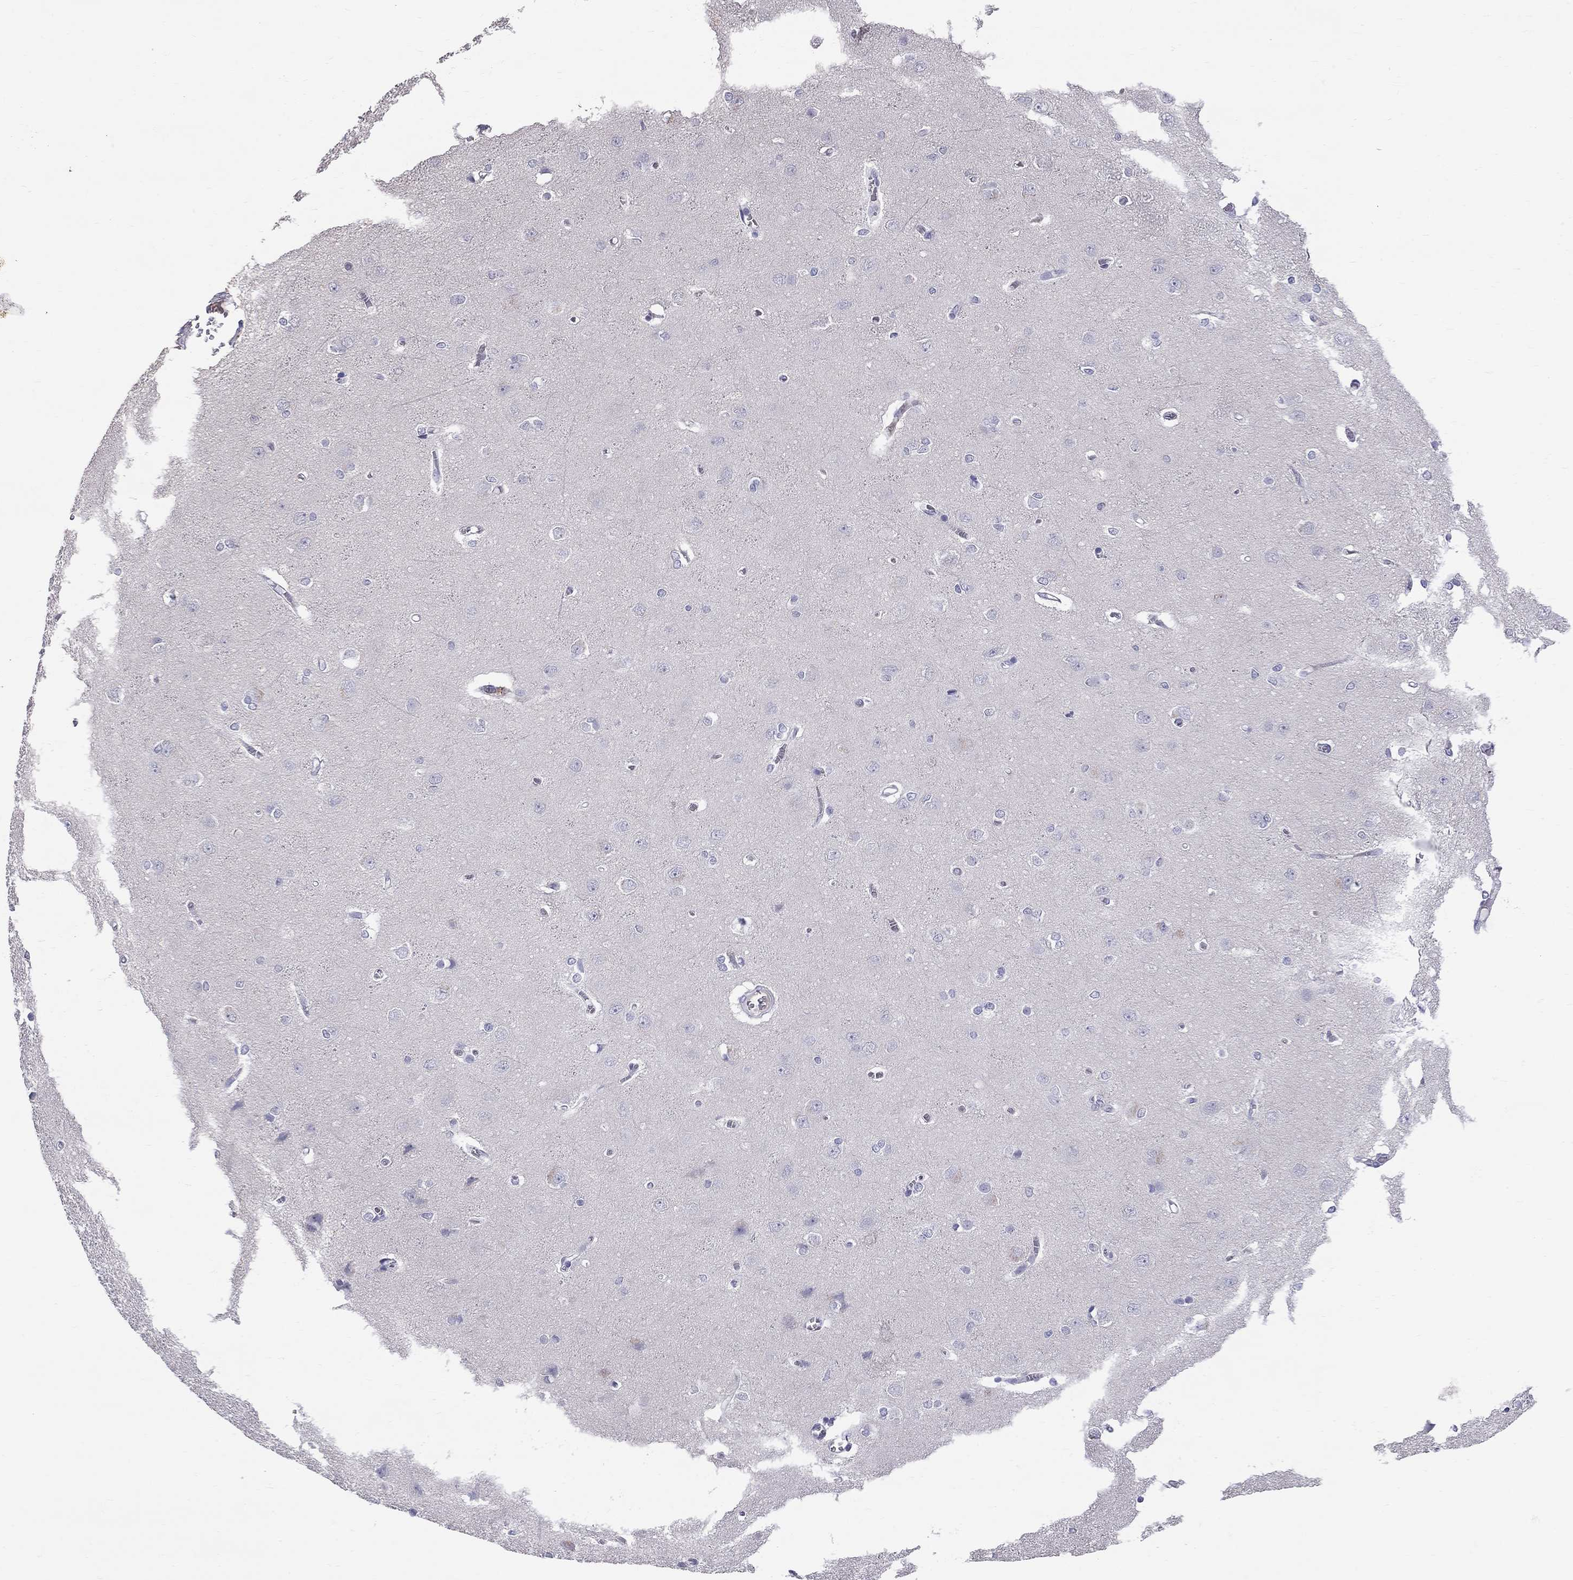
{"staining": {"intensity": "negative", "quantity": "none", "location": "none"}, "tissue": "cerebral cortex", "cell_type": "Endothelial cells", "image_type": "normal", "snomed": [{"axis": "morphology", "description": "Normal tissue, NOS"}, {"axis": "topography", "description": "Cerebral cortex"}], "caption": "Endothelial cells are negative for protein expression in unremarkable human cerebral cortex. (Brightfield microscopy of DAB (3,3'-diaminobenzidine) immunohistochemistry at high magnification).", "gene": "CFAP91", "patient": {"sex": "male", "age": 37}}